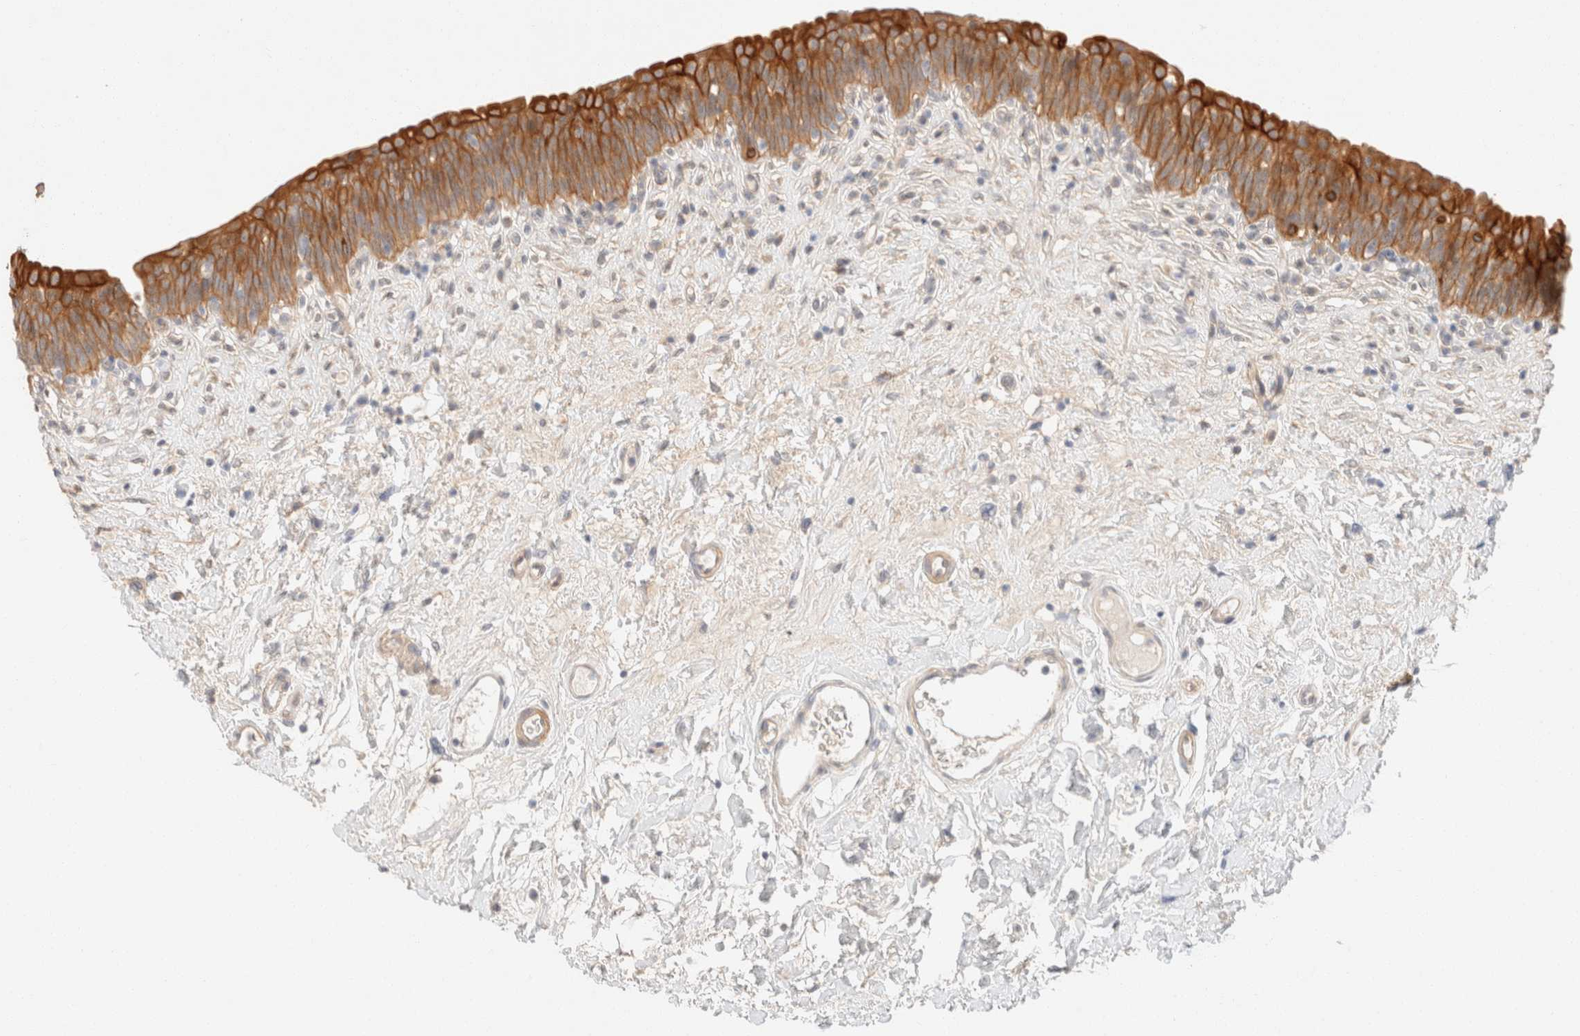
{"staining": {"intensity": "strong", "quantity": ">75%", "location": "cytoplasmic/membranous"}, "tissue": "urinary bladder", "cell_type": "Urothelial cells", "image_type": "normal", "snomed": [{"axis": "morphology", "description": "Normal tissue, NOS"}, {"axis": "topography", "description": "Urinary bladder"}], "caption": "Urothelial cells show strong cytoplasmic/membranous staining in about >75% of cells in normal urinary bladder.", "gene": "CSNK1E", "patient": {"sex": "male", "age": 83}}